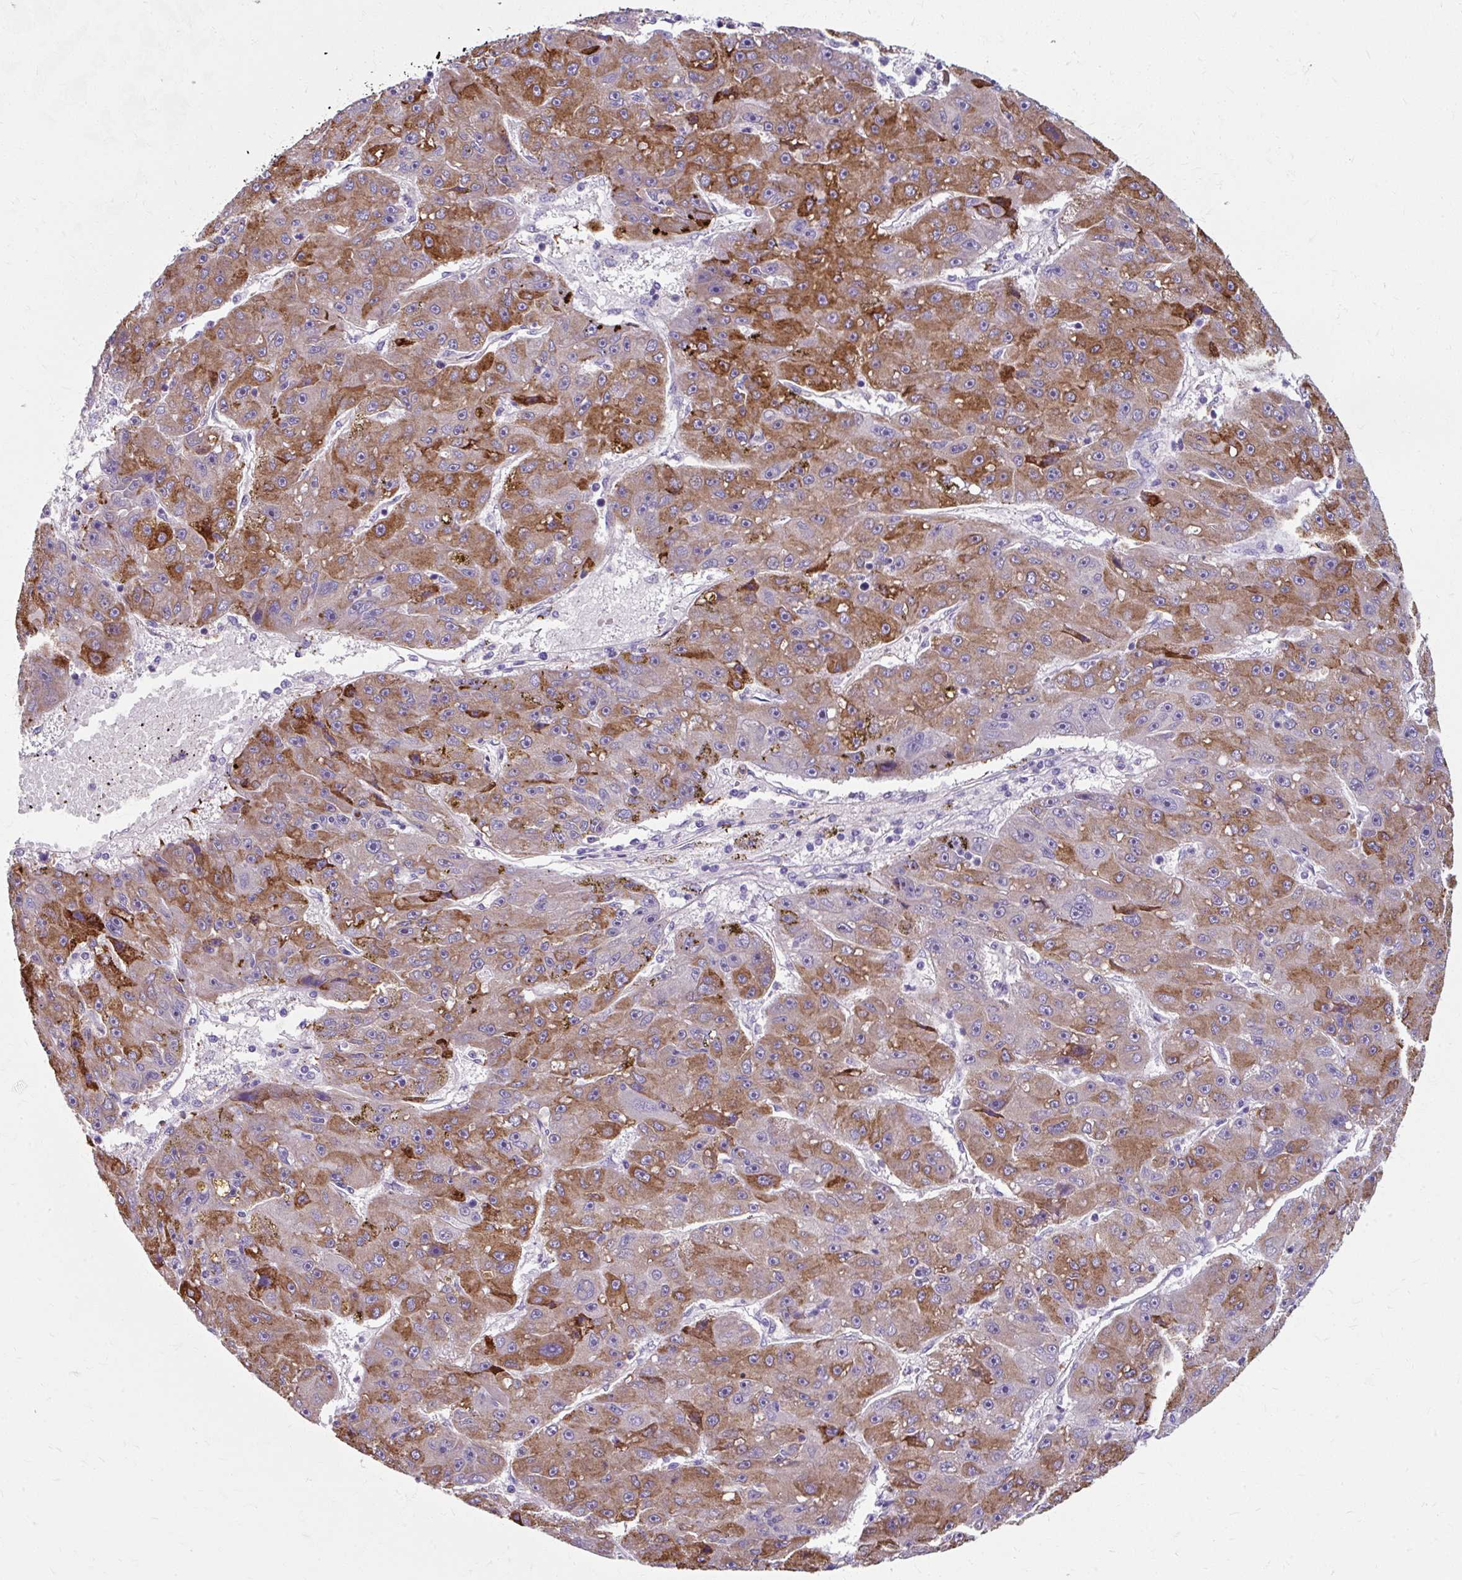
{"staining": {"intensity": "moderate", "quantity": ">75%", "location": "cytoplasmic/membranous"}, "tissue": "liver cancer", "cell_type": "Tumor cells", "image_type": "cancer", "snomed": [{"axis": "morphology", "description": "Carcinoma, Hepatocellular, NOS"}, {"axis": "topography", "description": "Liver"}], "caption": "Liver cancer stained with DAB (3,3'-diaminobenzidine) IHC shows medium levels of moderate cytoplasmic/membranous positivity in approximately >75% of tumor cells.", "gene": "ZNF555", "patient": {"sex": "male", "age": 67}}